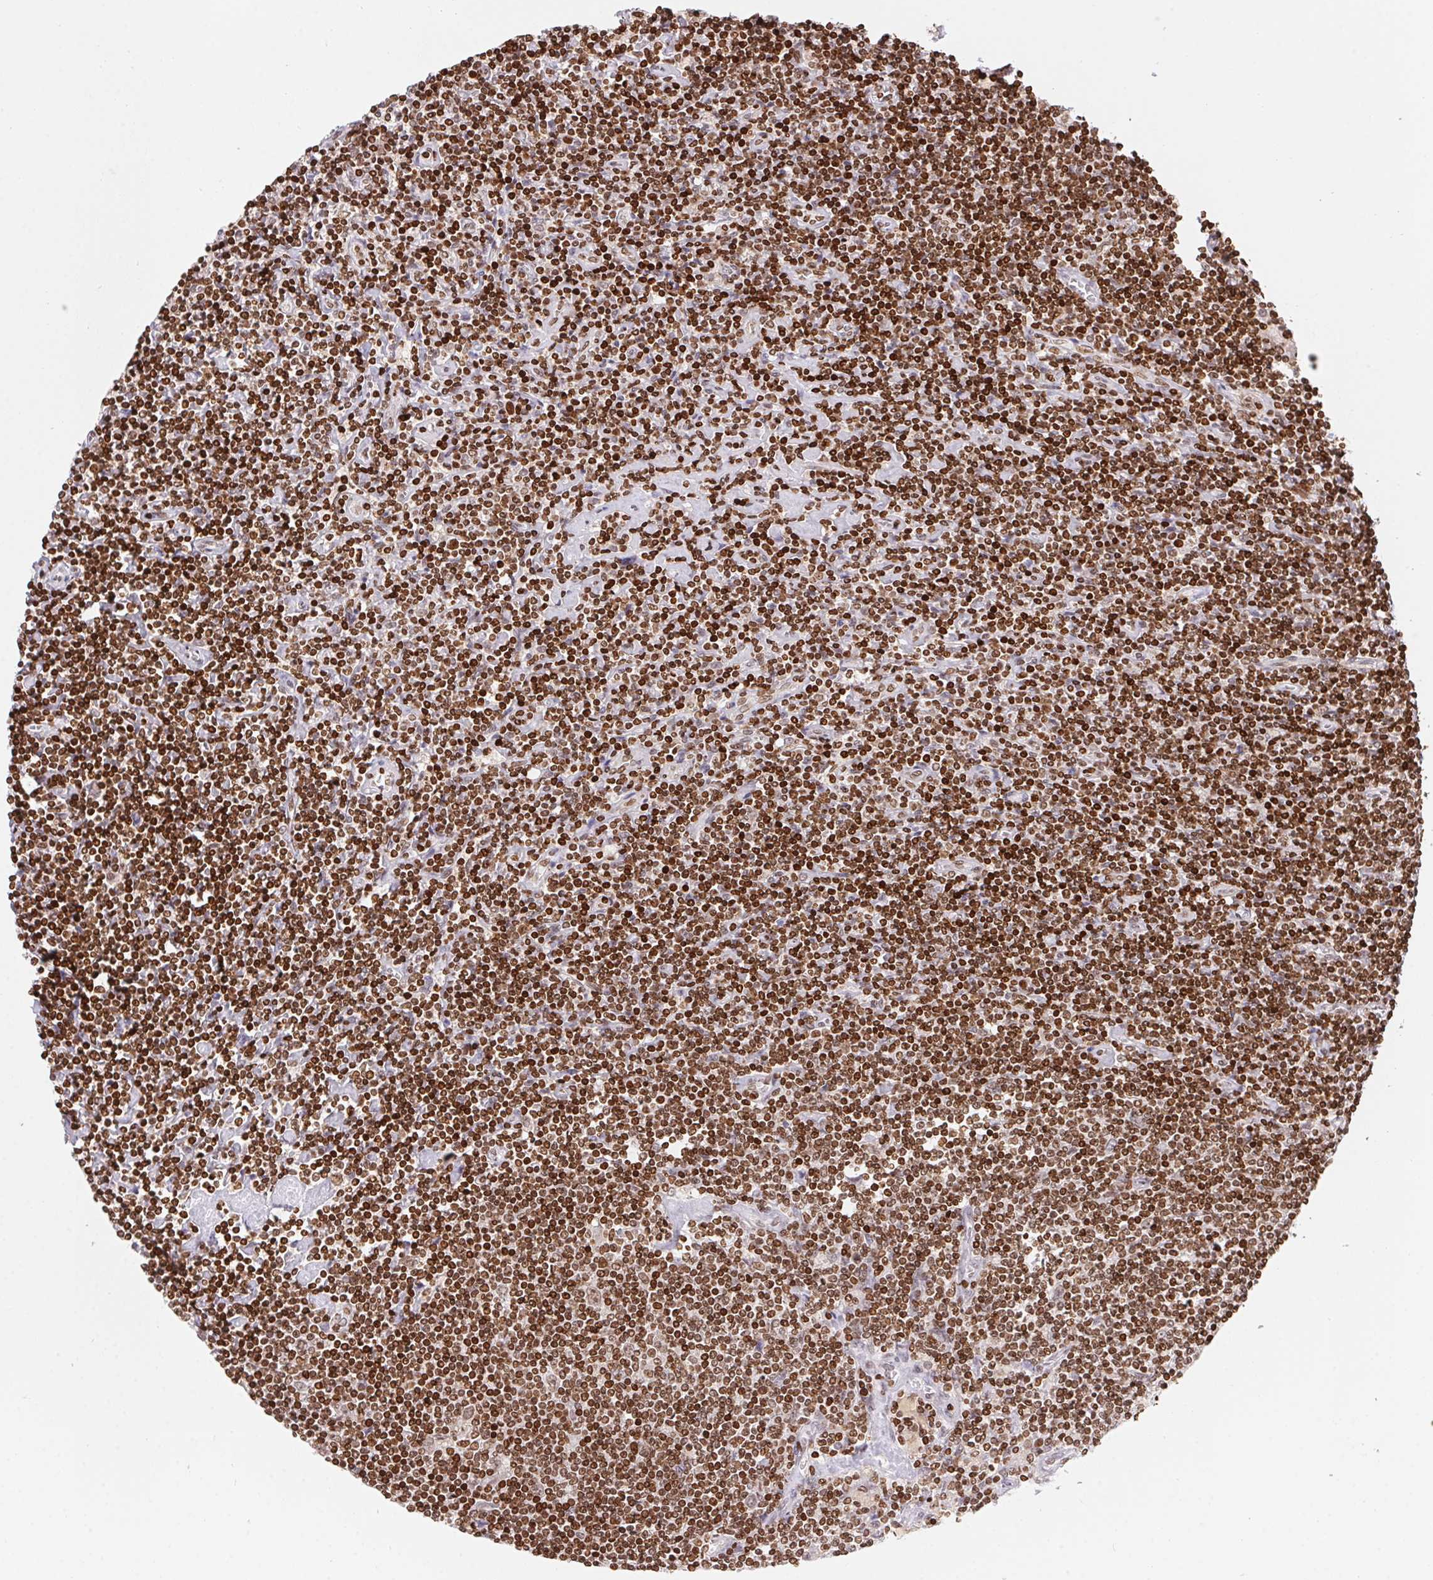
{"staining": {"intensity": "moderate", "quantity": ">75%", "location": "nuclear"}, "tissue": "lymphoma", "cell_type": "Tumor cells", "image_type": "cancer", "snomed": [{"axis": "morphology", "description": "Hodgkin's disease, NOS"}, {"axis": "topography", "description": "Lymph node"}], "caption": "Immunohistochemical staining of human Hodgkin's disease exhibits moderate nuclear protein positivity in about >75% of tumor cells.", "gene": "POLD3", "patient": {"sex": "male", "age": 40}}